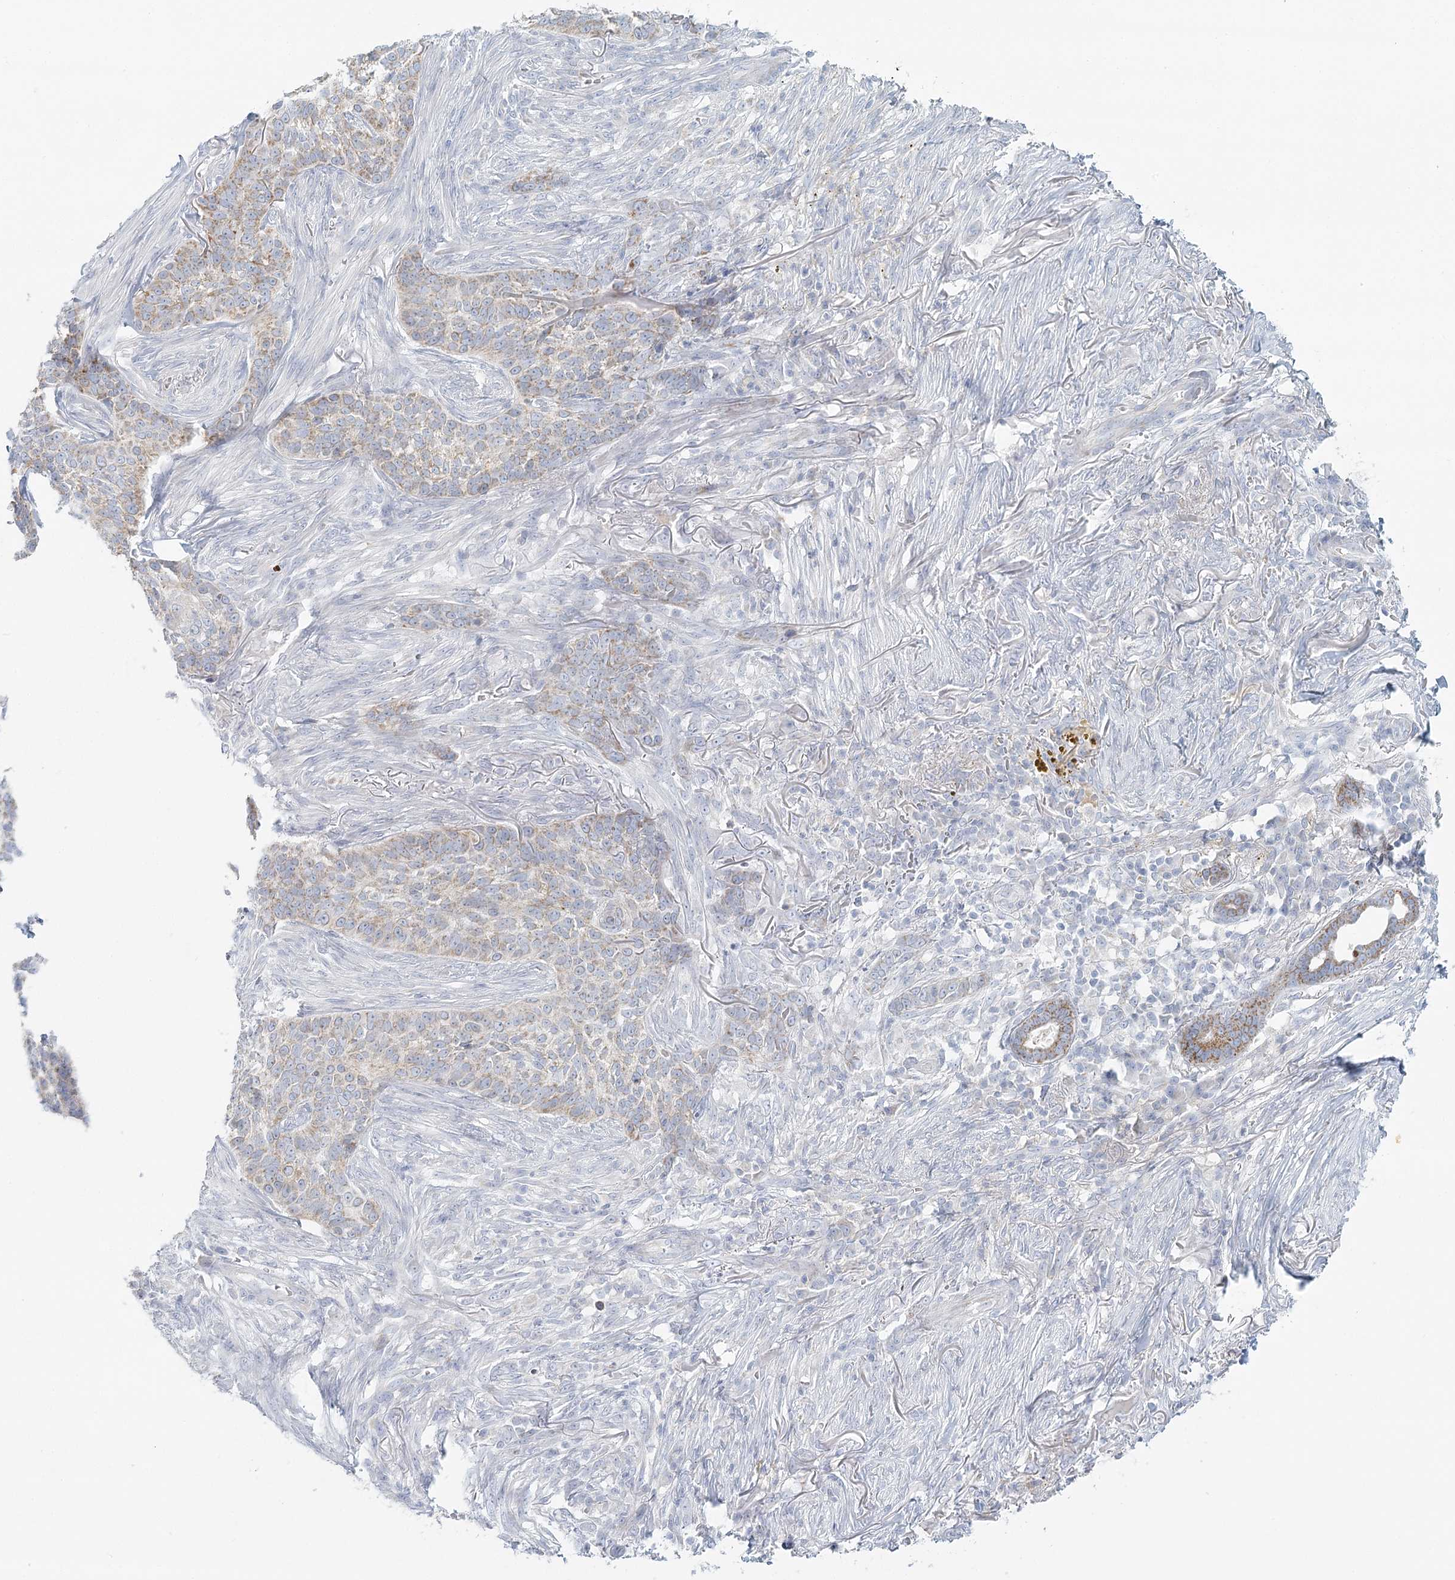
{"staining": {"intensity": "weak", "quantity": "<25%", "location": "cytoplasmic/membranous"}, "tissue": "skin cancer", "cell_type": "Tumor cells", "image_type": "cancer", "snomed": [{"axis": "morphology", "description": "Basal cell carcinoma"}, {"axis": "topography", "description": "Skin"}], "caption": "The micrograph demonstrates no staining of tumor cells in skin cancer (basal cell carcinoma). Brightfield microscopy of immunohistochemistry stained with DAB (brown) and hematoxylin (blue), captured at high magnification.", "gene": "BPHL", "patient": {"sex": "male", "age": 85}}